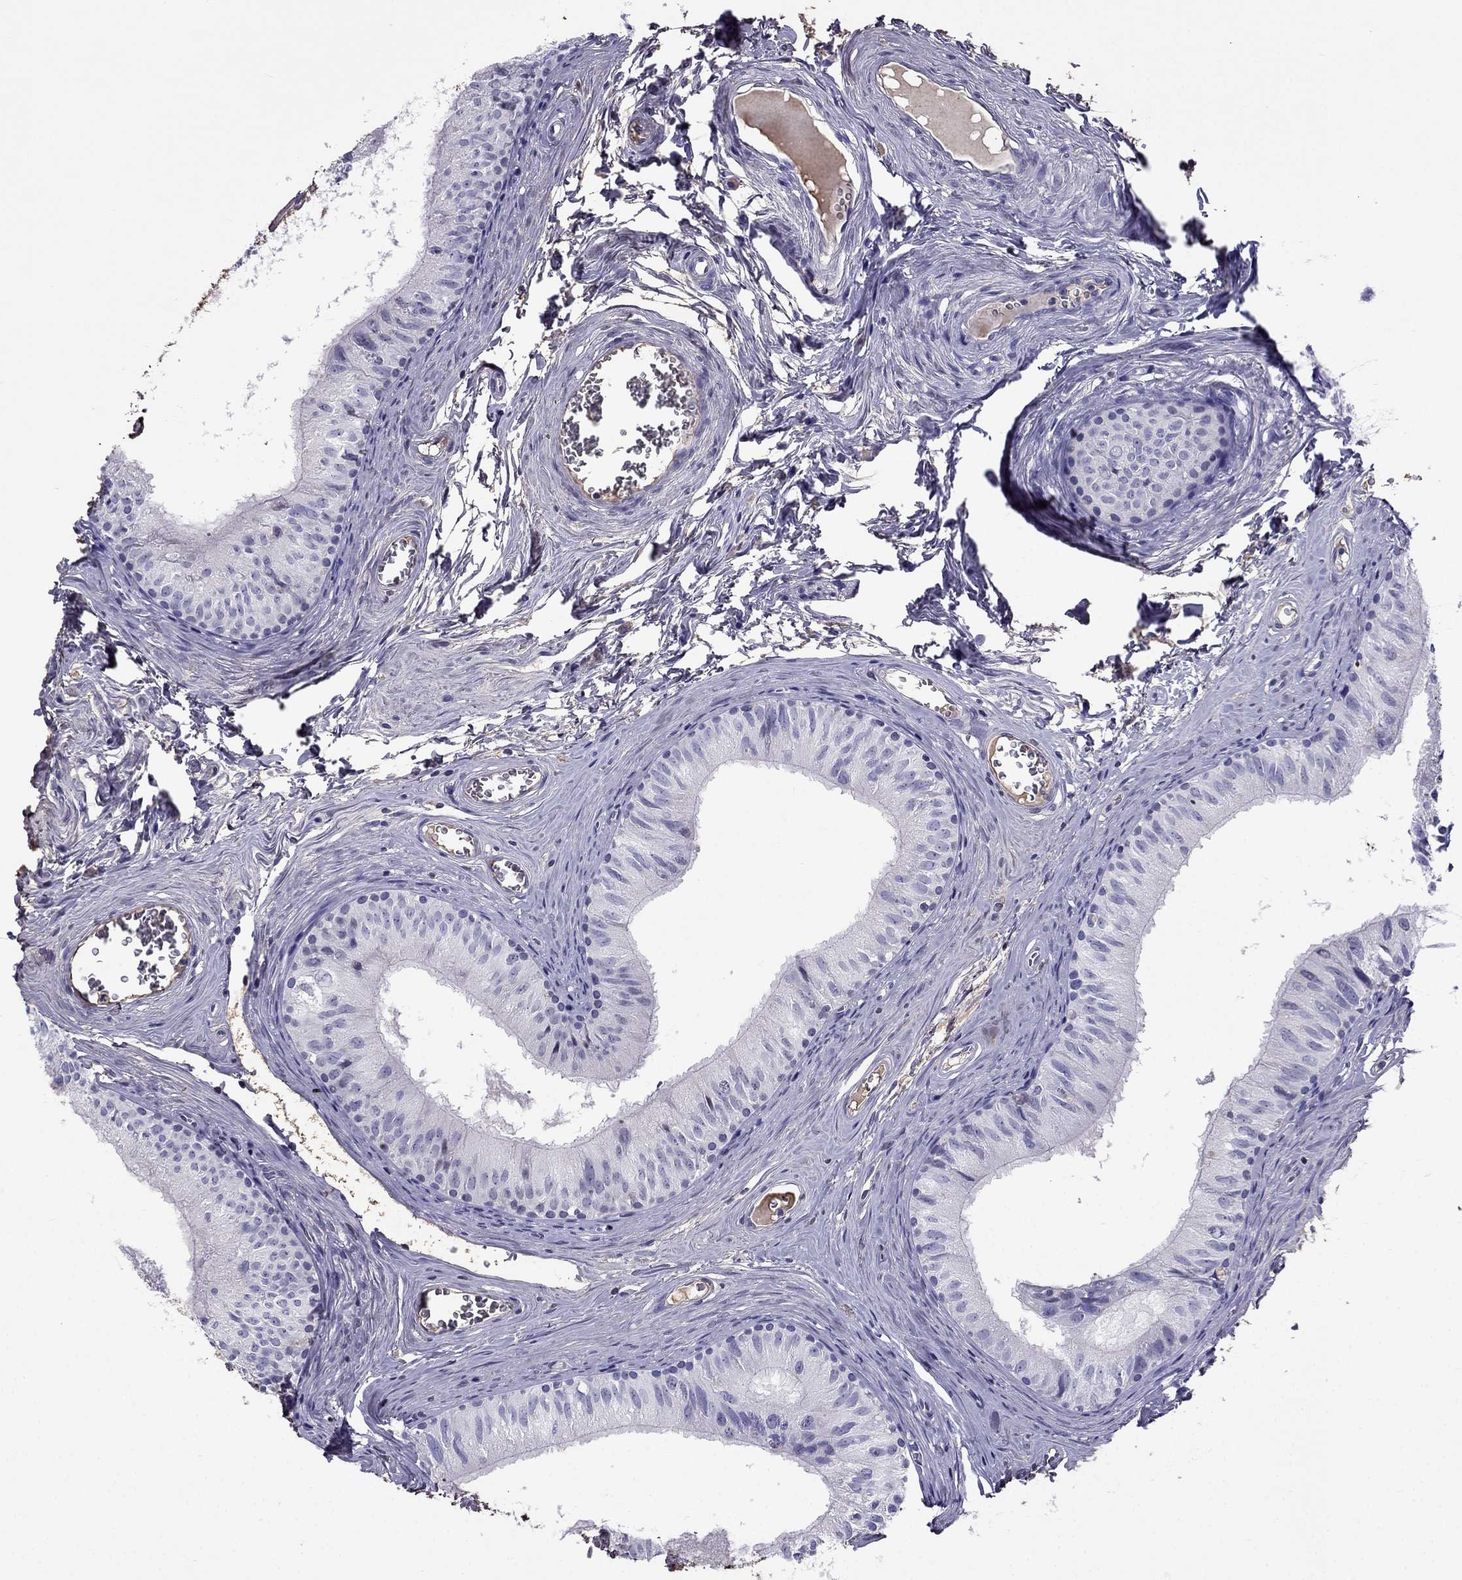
{"staining": {"intensity": "negative", "quantity": "none", "location": "none"}, "tissue": "epididymis", "cell_type": "Glandular cells", "image_type": "normal", "snomed": [{"axis": "morphology", "description": "Normal tissue, NOS"}, {"axis": "topography", "description": "Epididymis"}], "caption": "Image shows no significant protein positivity in glandular cells of benign epididymis.", "gene": "TBC1D21", "patient": {"sex": "male", "age": 52}}